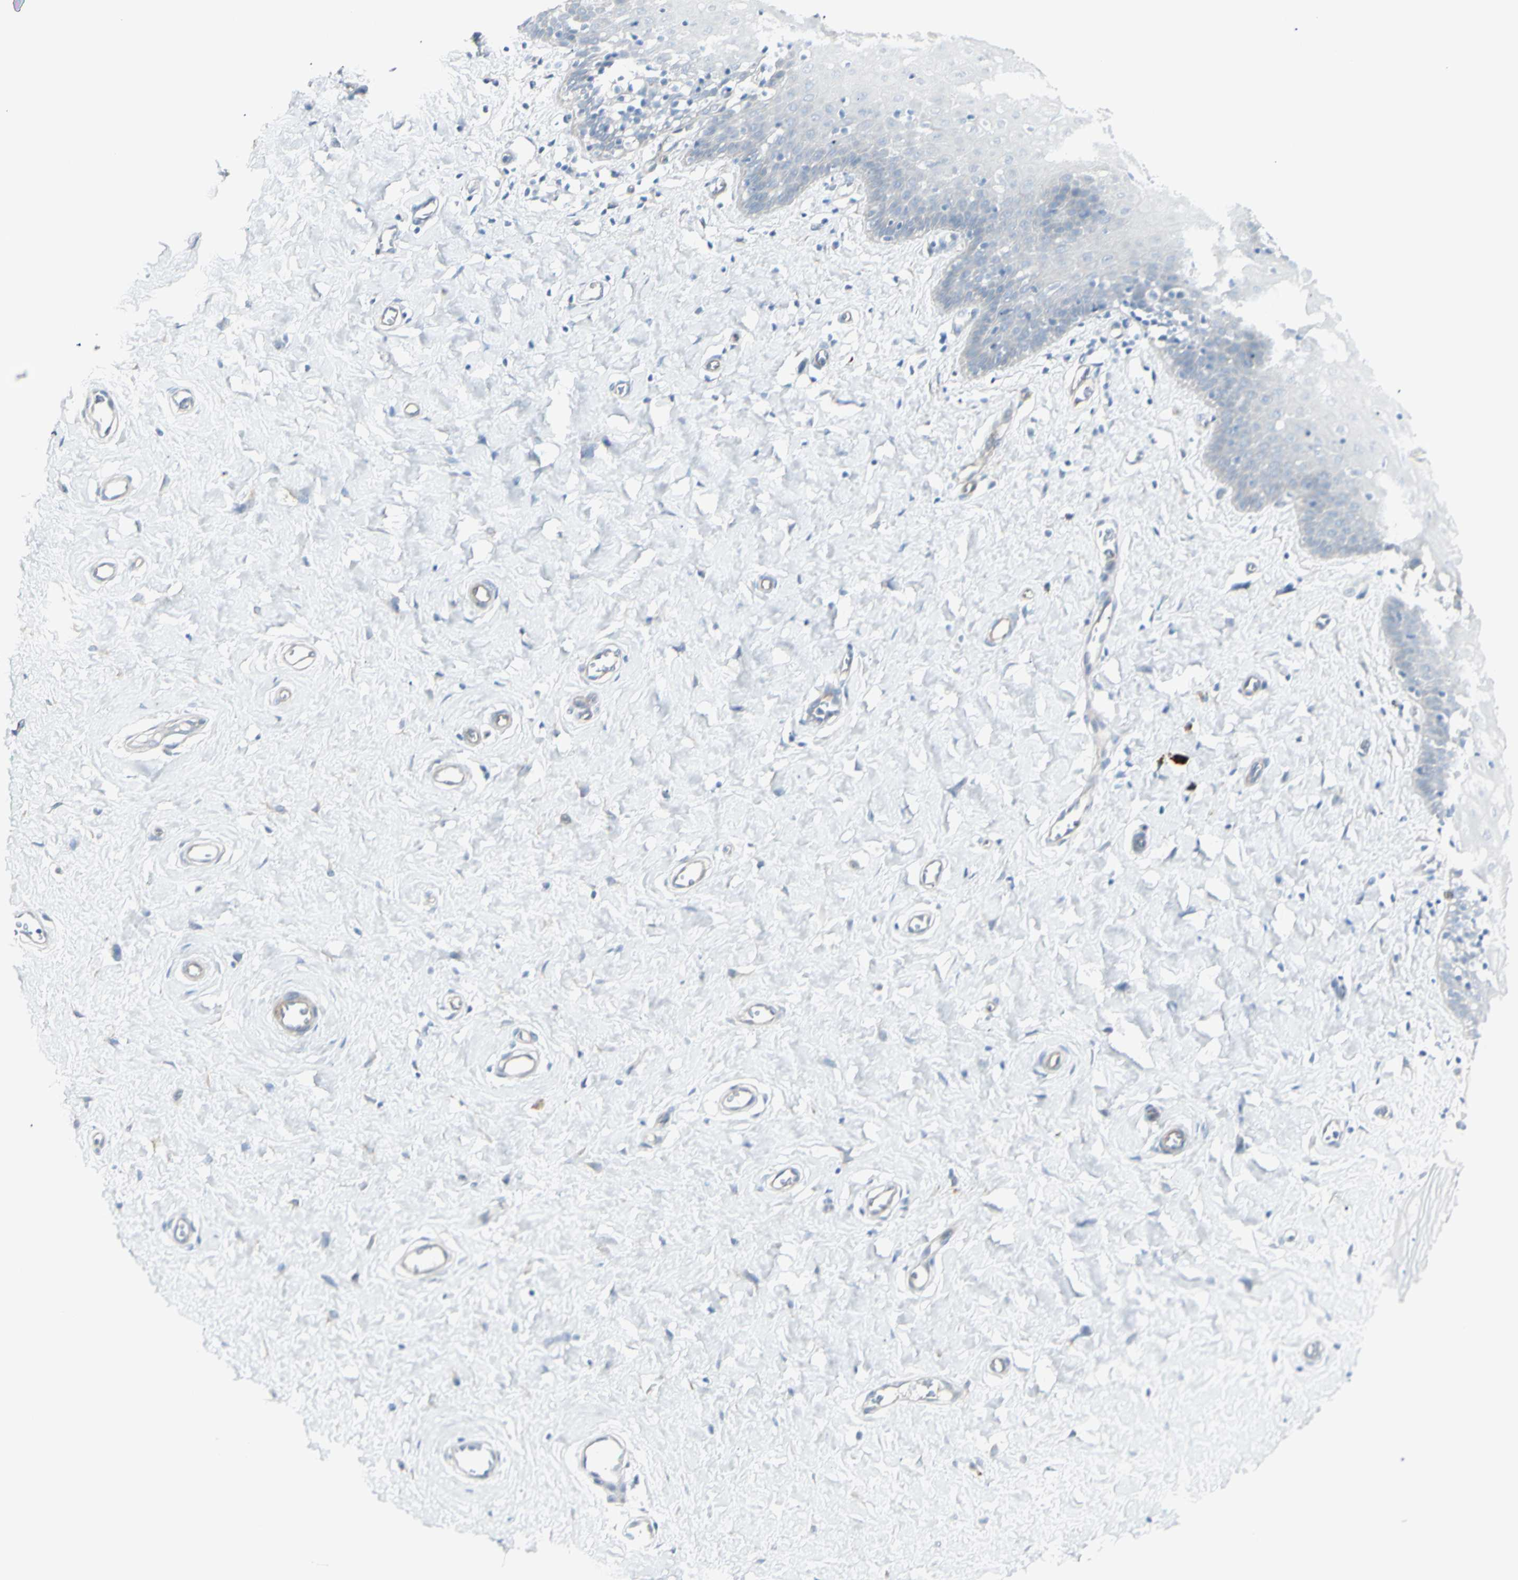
{"staining": {"intensity": "negative", "quantity": "none", "location": "none"}, "tissue": "cervix", "cell_type": "Glandular cells", "image_type": "normal", "snomed": [{"axis": "morphology", "description": "Normal tissue, NOS"}, {"axis": "topography", "description": "Cervix"}], "caption": "Cervix stained for a protein using IHC displays no staining glandular cells.", "gene": "NDST4", "patient": {"sex": "female", "age": 55}}